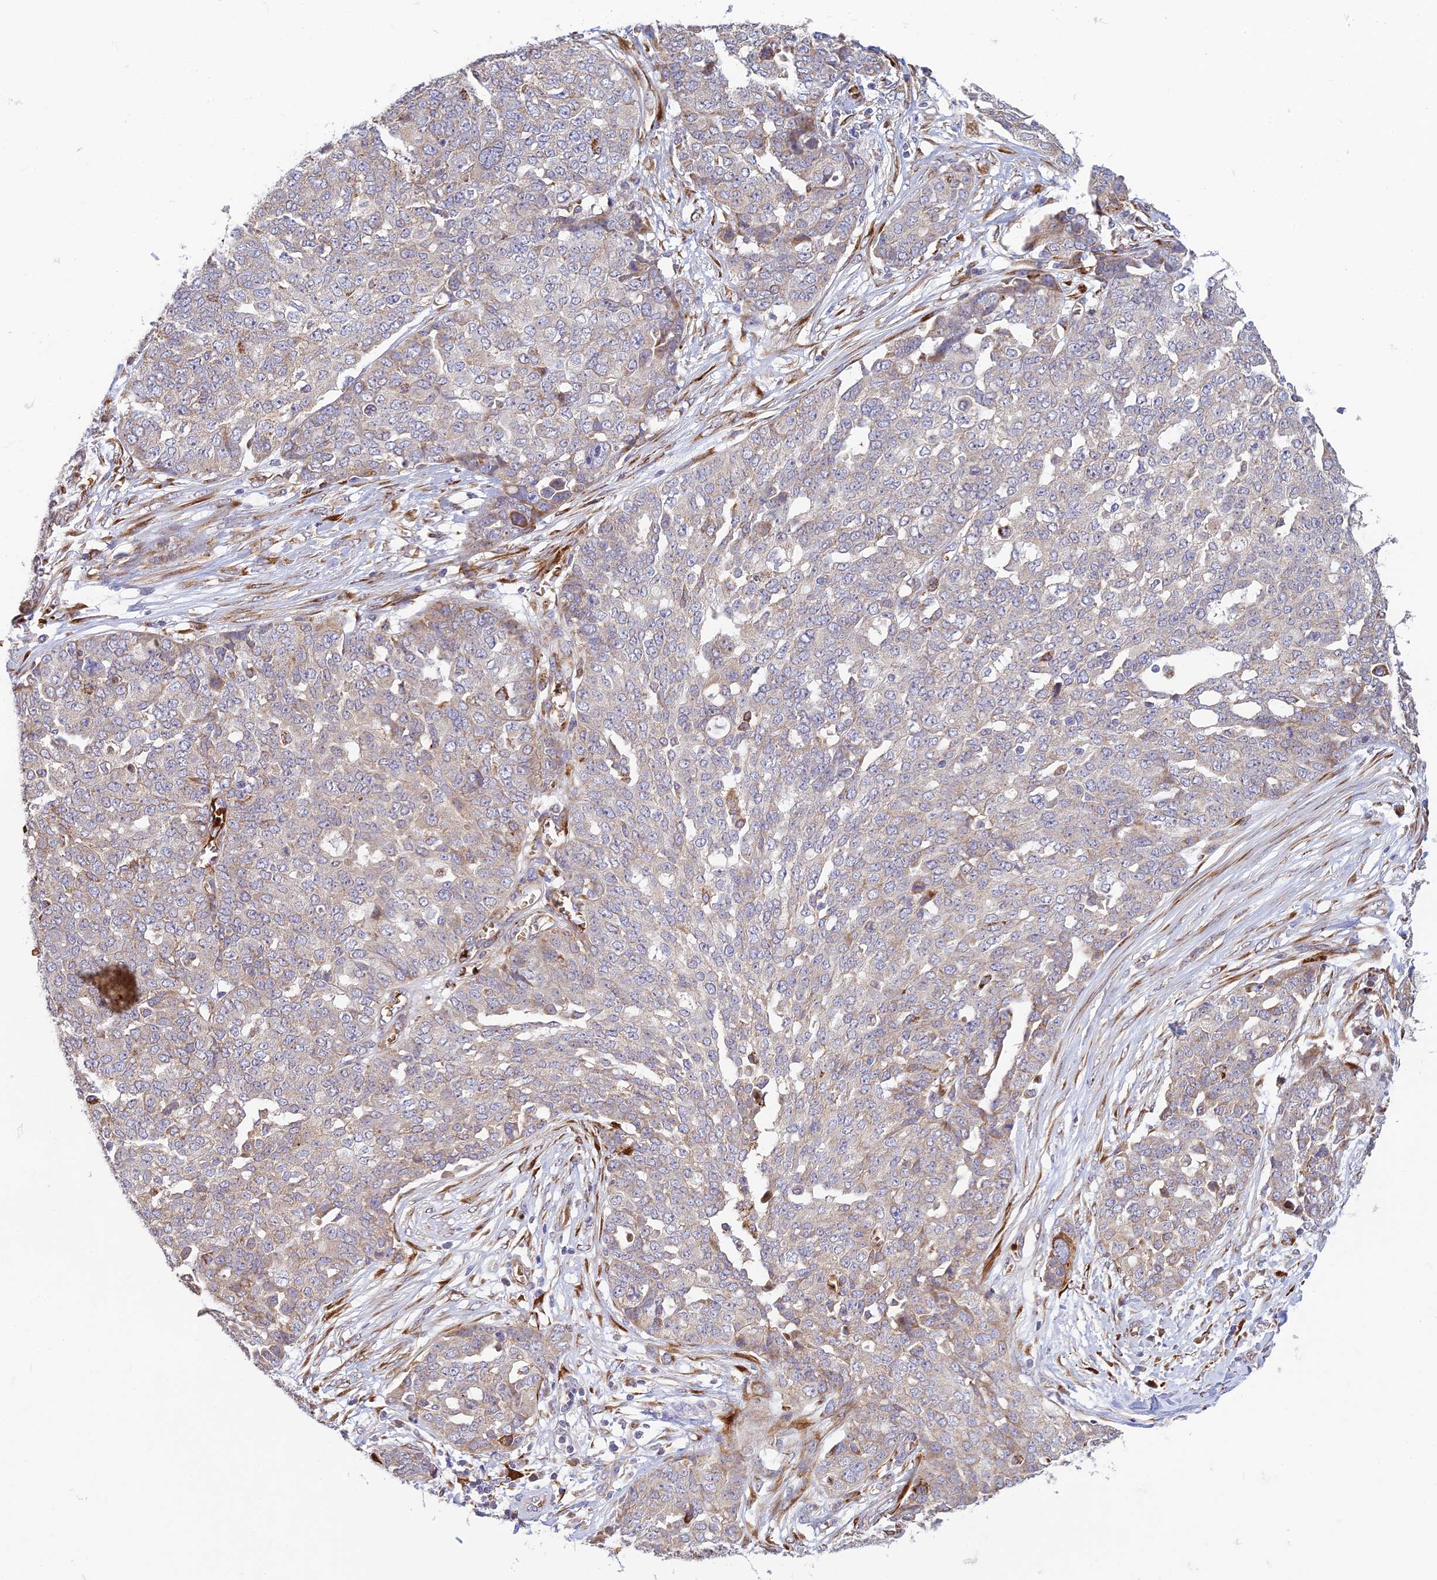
{"staining": {"intensity": "weak", "quantity": "<25%", "location": "cytoplasmic/membranous"}, "tissue": "ovarian cancer", "cell_type": "Tumor cells", "image_type": "cancer", "snomed": [{"axis": "morphology", "description": "Cystadenocarcinoma, serous, NOS"}, {"axis": "topography", "description": "Soft tissue"}, {"axis": "topography", "description": "Ovary"}], "caption": "A photomicrograph of ovarian cancer (serous cystadenocarcinoma) stained for a protein reveals no brown staining in tumor cells.", "gene": "UFSP2", "patient": {"sex": "female", "age": 57}}